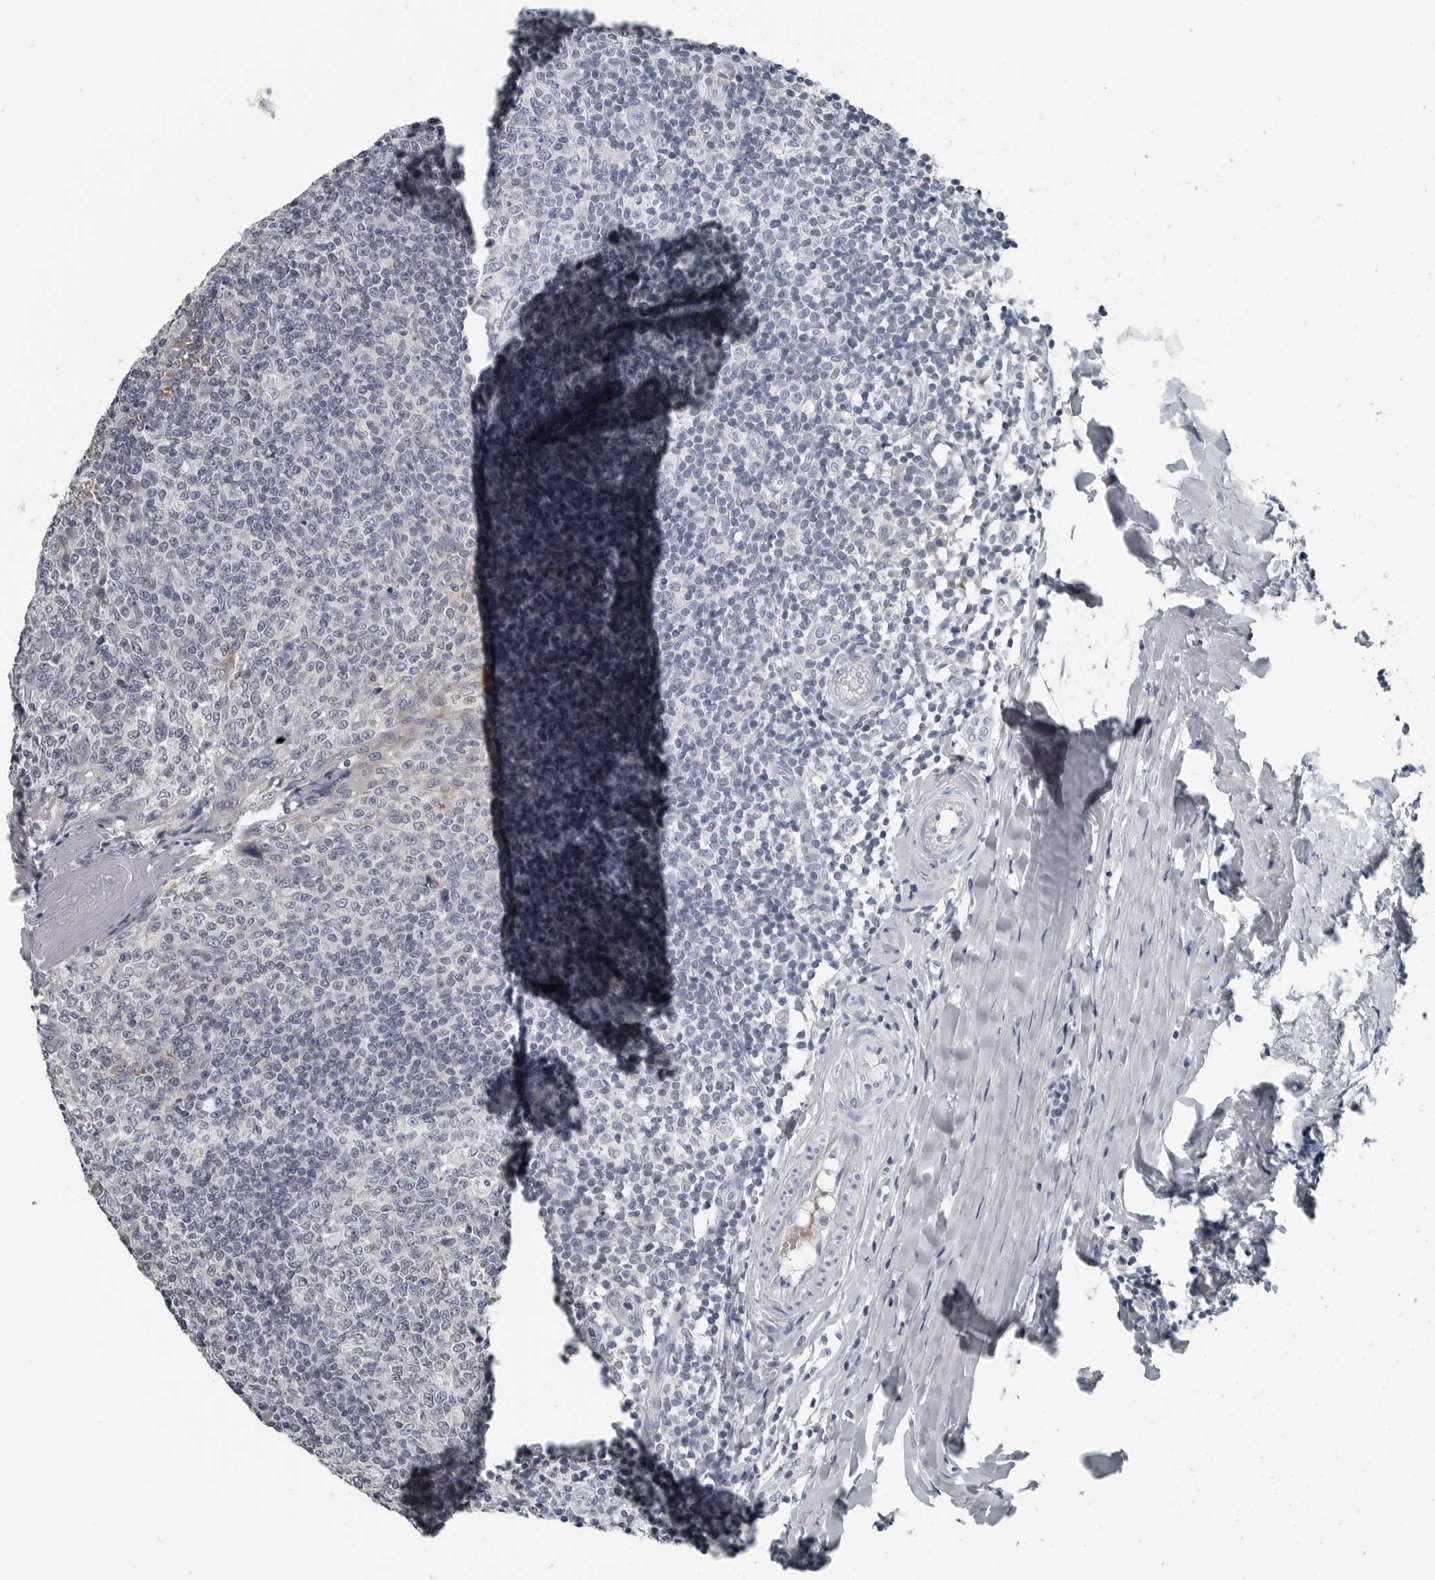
{"staining": {"intensity": "negative", "quantity": "none", "location": "none"}, "tissue": "tonsil", "cell_type": "Germinal center cells", "image_type": "normal", "snomed": [{"axis": "morphology", "description": "Normal tissue, NOS"}, {"axis": "topography", "description": "Tonsil"}], "caption": "Immunohistochemical staining of unremarkable human tonsil shows no significant staining in germinal center cells.", "gene": "SPINK1", "patient": {"sex": "female", "age": 19}}